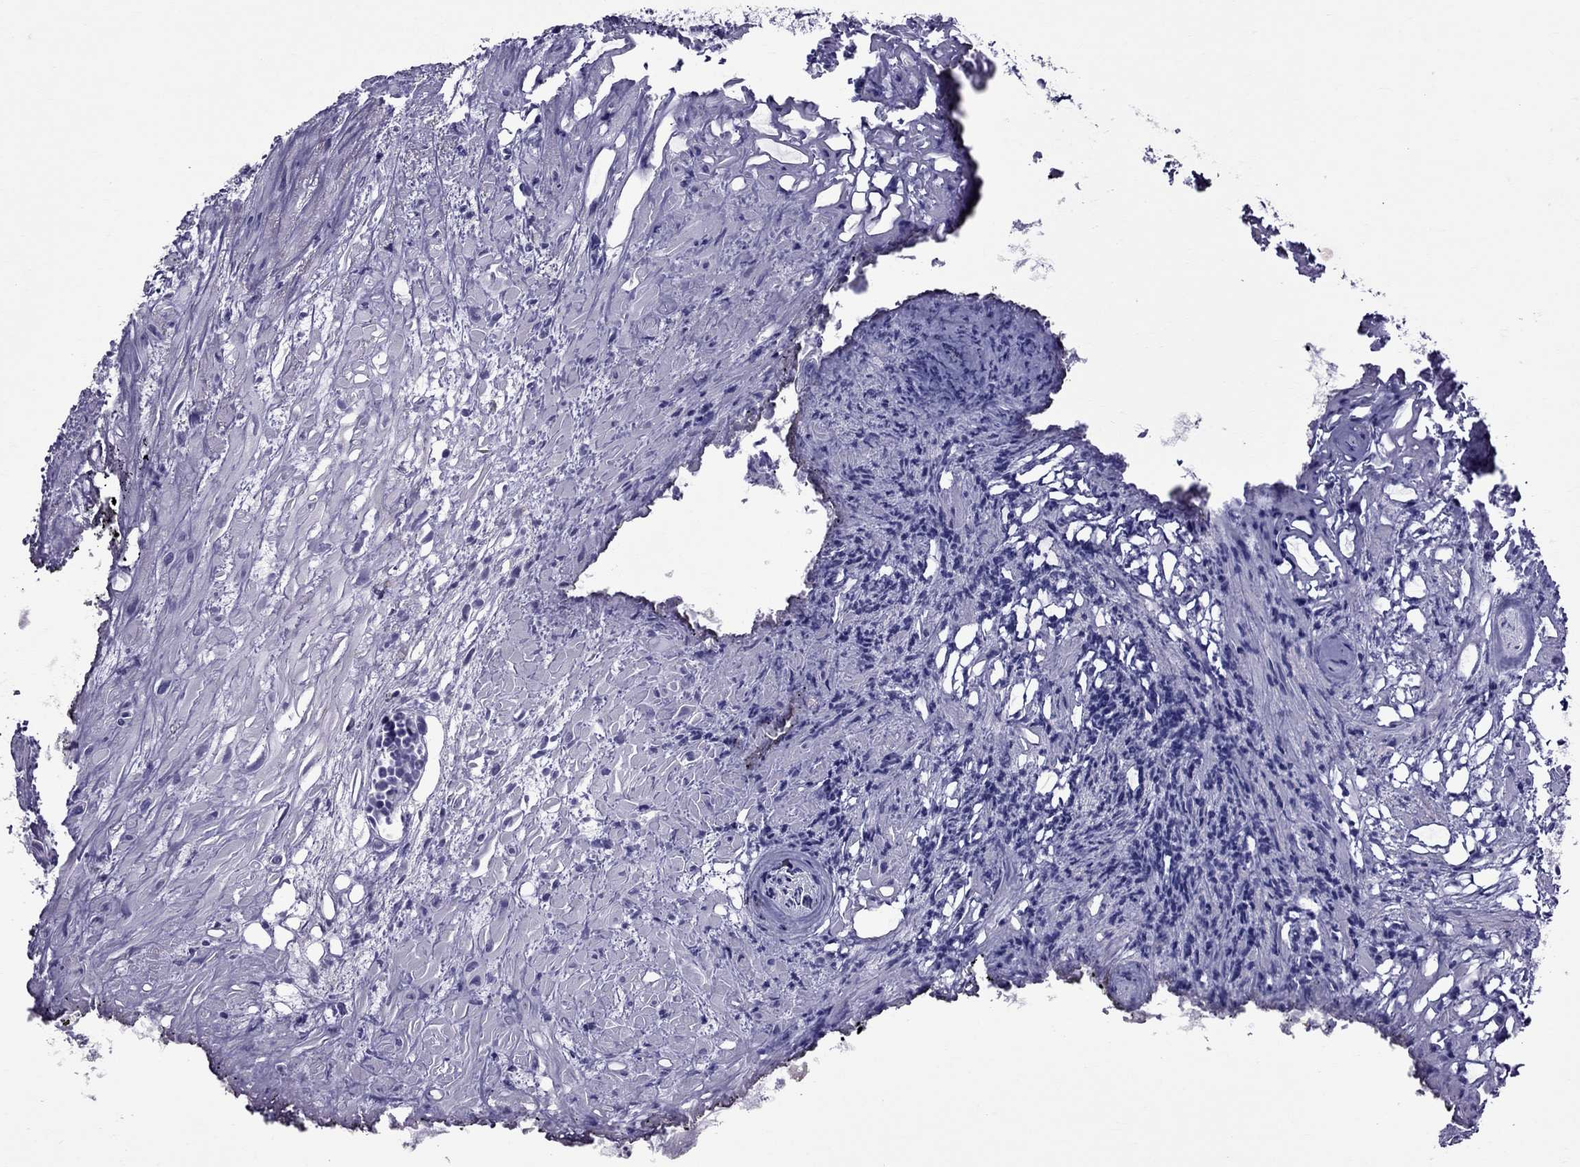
{"staining": {"intensity": "negative", "quantity": "none", "location": "none"}, "tissue": "prostate cancer", "cell_type": "Tumor cells", "image_type": "cancer", "snomed": [{"axis": "morphology", "description": "Adenocarcinoma, High grade"}, {"axis": "topography", "description": "Prostate"}], "caption": "Tumor cells show no significant protein expression in high-grade adenocarcinoma (prostate). (Stains: DAB immunohistochemistry with hematoxylin counter stain, Microscopy: brightfield microscopy at high magnification).", "gene": "TTLL13", "patient": {"sex": "male", "age": 79}}